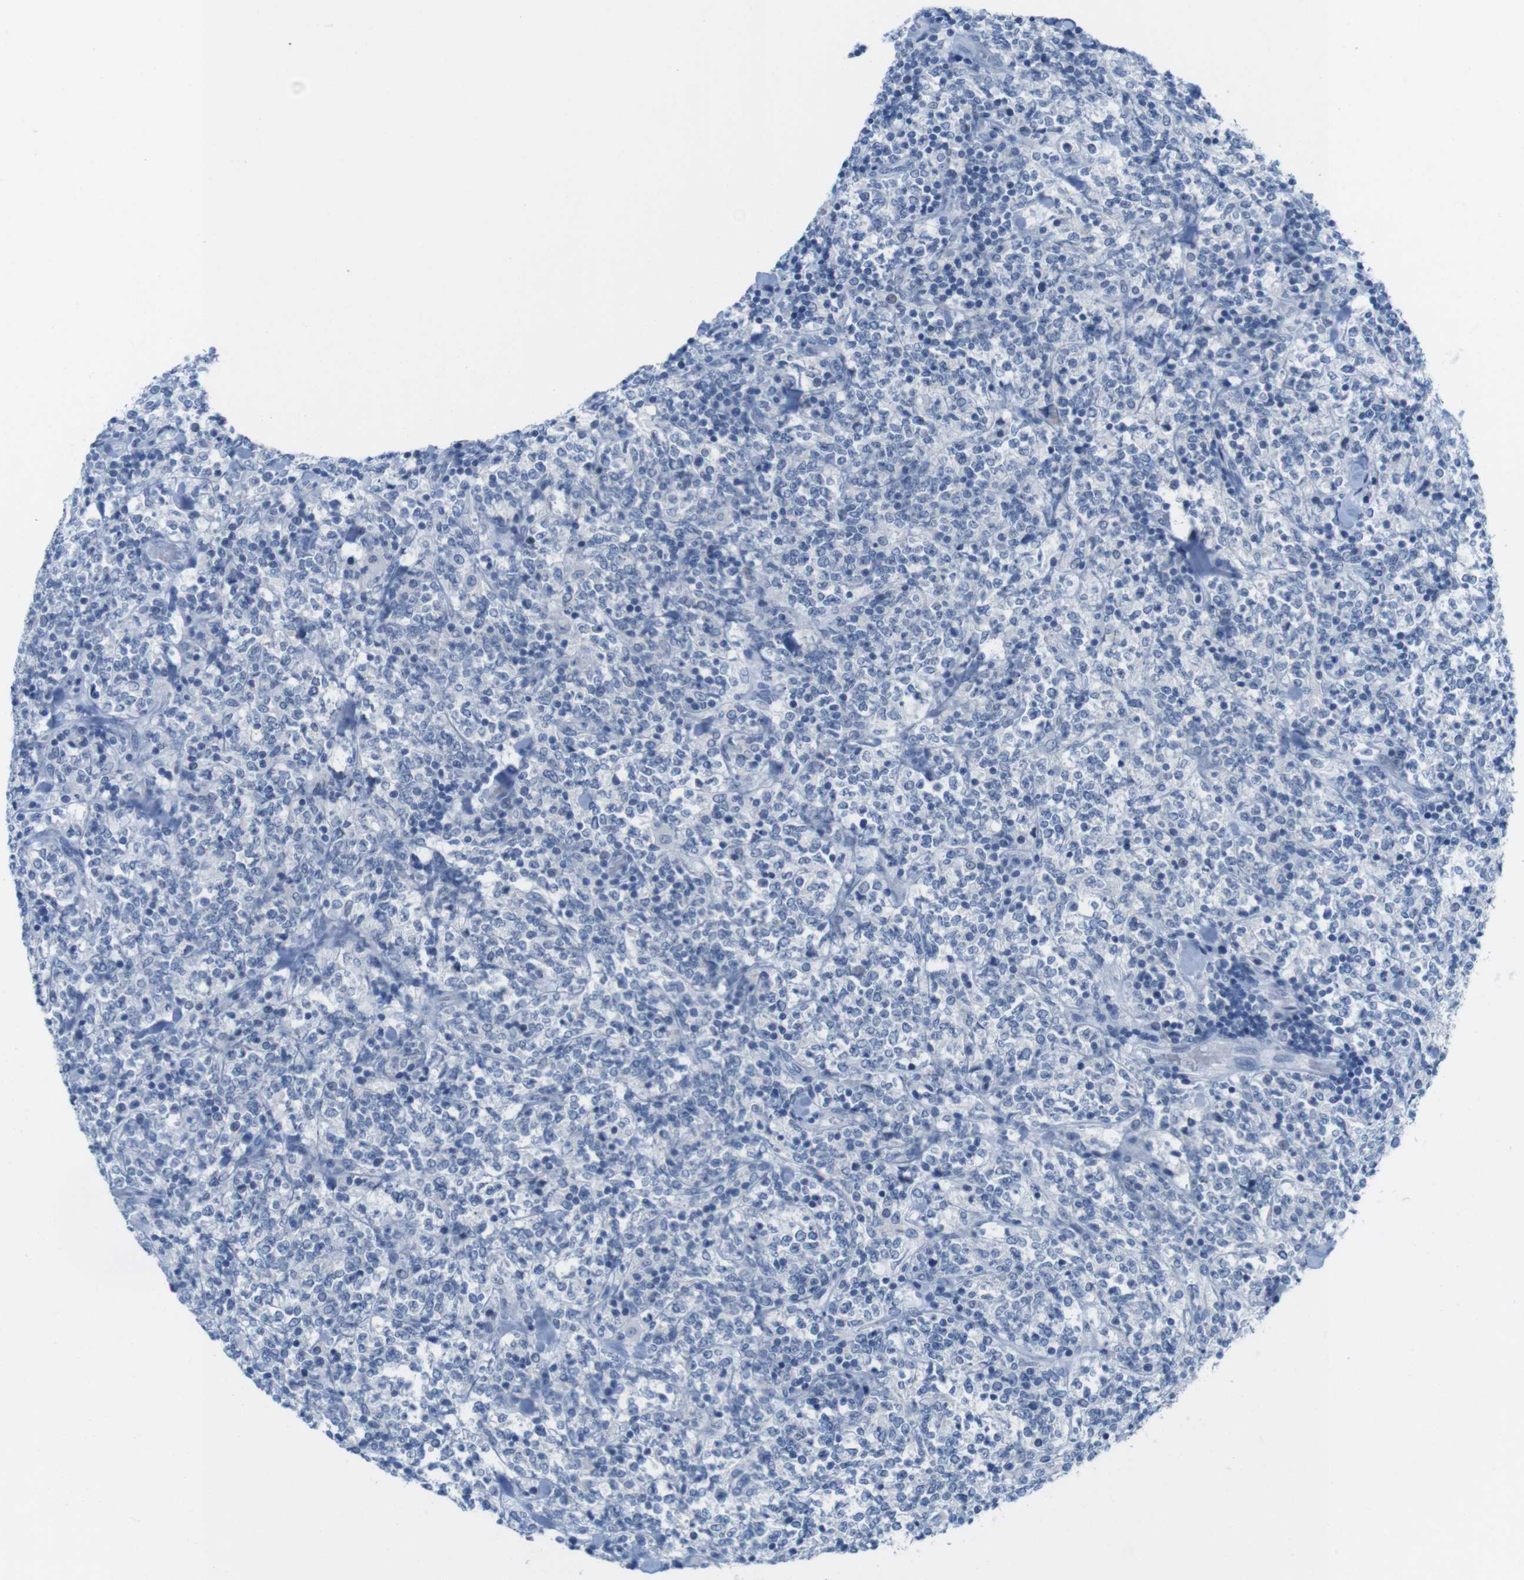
{"staining": {"intensity": "negative", "quantity": "none", "location": "none"}, "tissue": "lymphoma", "cell_type": "Tumor cells", "image_type": "cancer", "snomed": [{"axis": "morphology", "description": "Malignant lymphoma, non-Hodgkin's type, High grade"}, {"axis": "topography", "description": "Soft tissue"}], "caption": "Immunohistochemical staining of high-grade malignant lymphoma, non-Hodgkin's type shows no significant positivity in tumor cells.", "gene": "OPN1SW", "patient": {"sex": "male", "age": 18}}